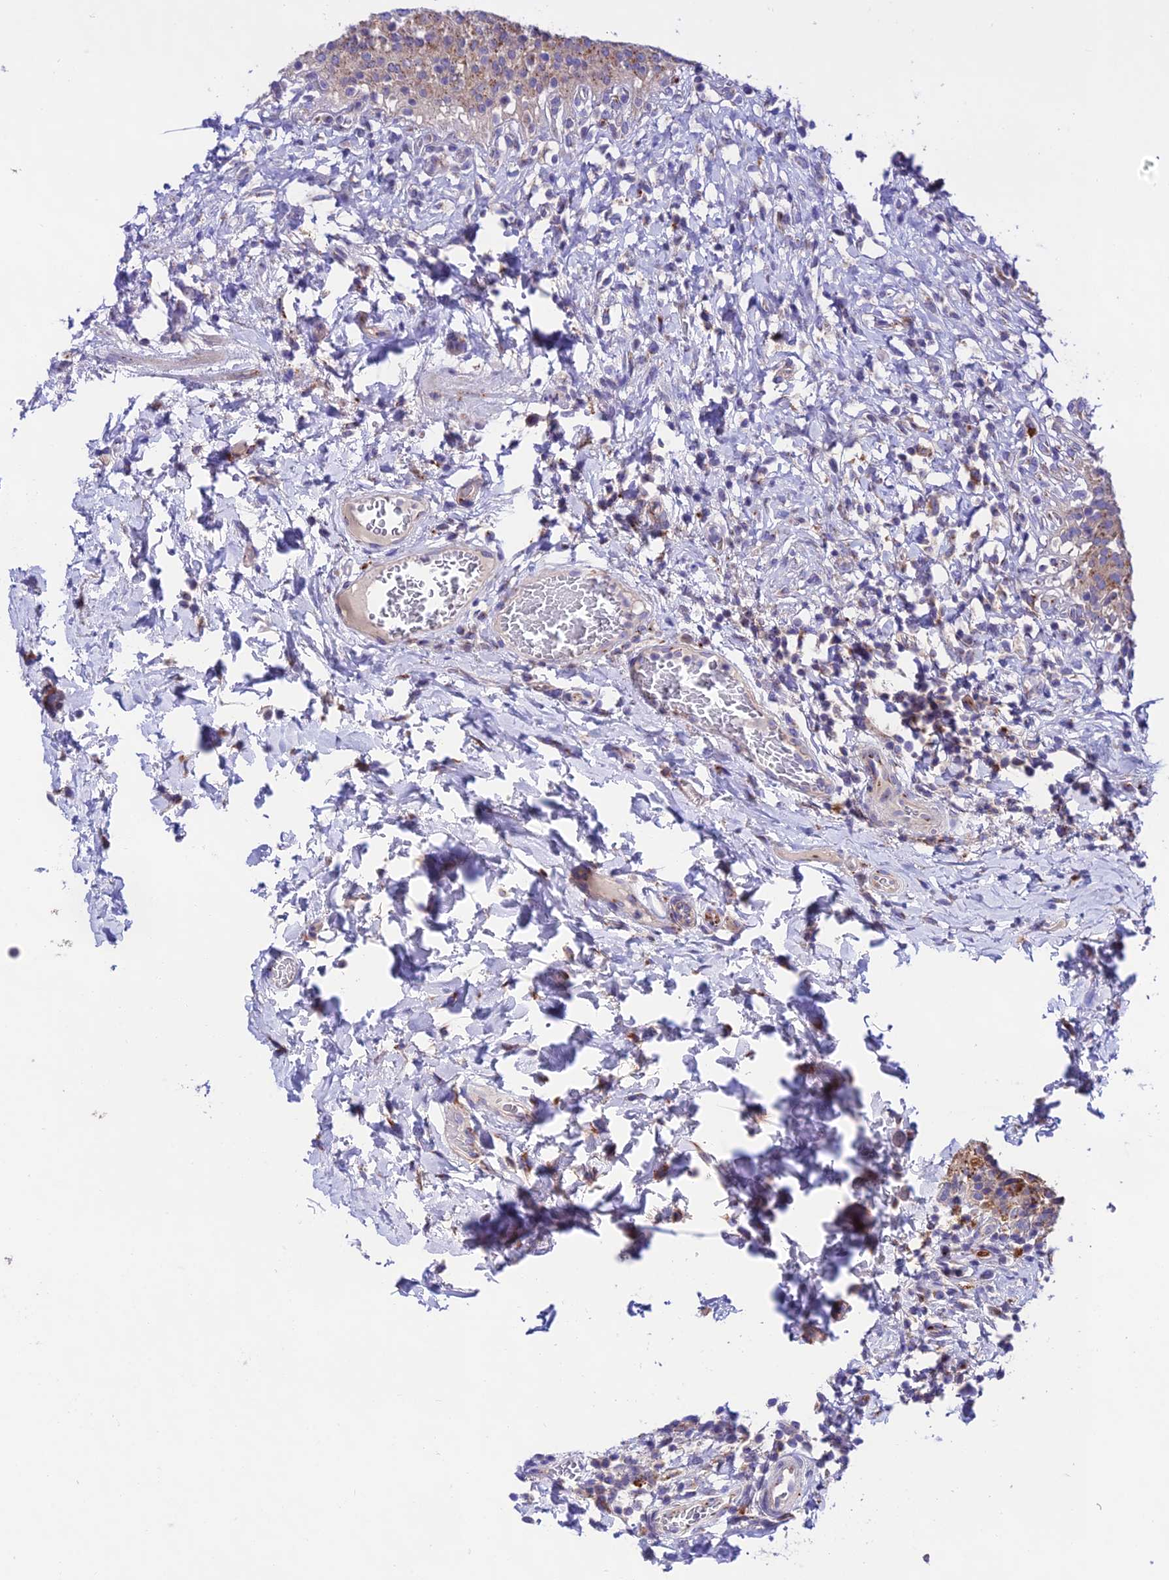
{"staining": {"intensity": "moderate", "quantity": ">75%", "location": "cytoplasmic/membranous"}, "tissue": "urinary bladder", "cell_type": "Urothelial cells", "image_type": "normal", "snomed": [{"axis": "morphology", "description": "Normal tissue, NOS"}, {"axis": "morphology", "description": "Inflammation, NOS"}, {"axis": "topography", "description": "Urinary bladder"}], "caption": "Immunohistochemistry (IHC) of normal human urinary bladder displays medium levels of moderate cytoplasmic/membranous expression in approximately >75% of urothelial cells.", "gene": "LACTB2", "patient": {"sex": "male", "age": 64}}